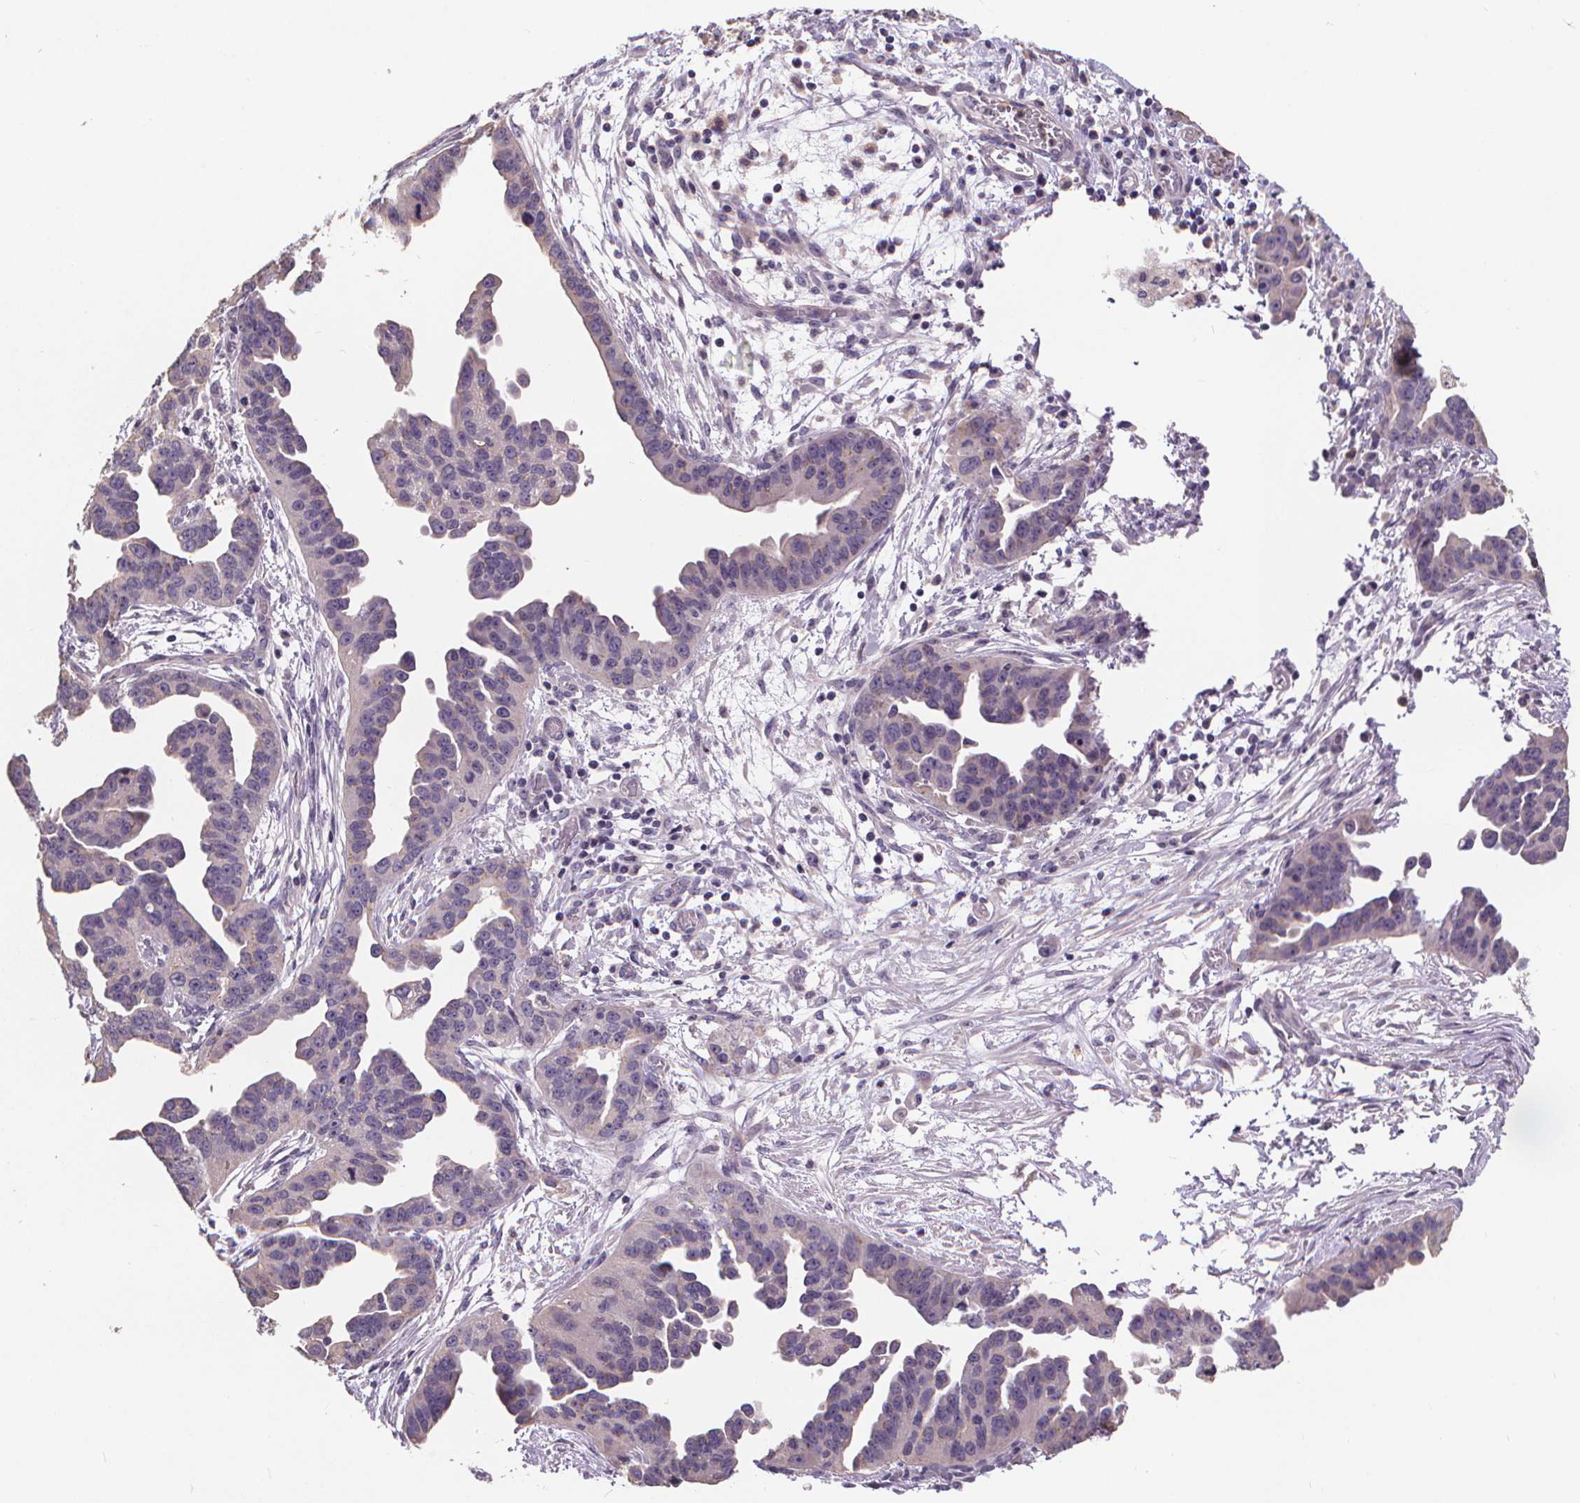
{"staining": {"intensity": "negative", "quantity": "none", "location": "none"}, "tissue": "ovarian cancer", "cell_type": "Tumor cells", "image_type": "cancer", "snomed": [{"axis": "morphology", "description": "Cystadenocarcinoma, serous, NOS"}, {"axis": "topography", "description": "Ovary"}], "caption": "Immunohistochemistry photomicrograph of neoplastic tissue: ovarian cancer (serous cystadenocarcinoma) stained with DAB reveals no significant protein staining in tumor cells.", "gene": "ATP6V1D", "patient": {"sex": "female", "age": 75}}